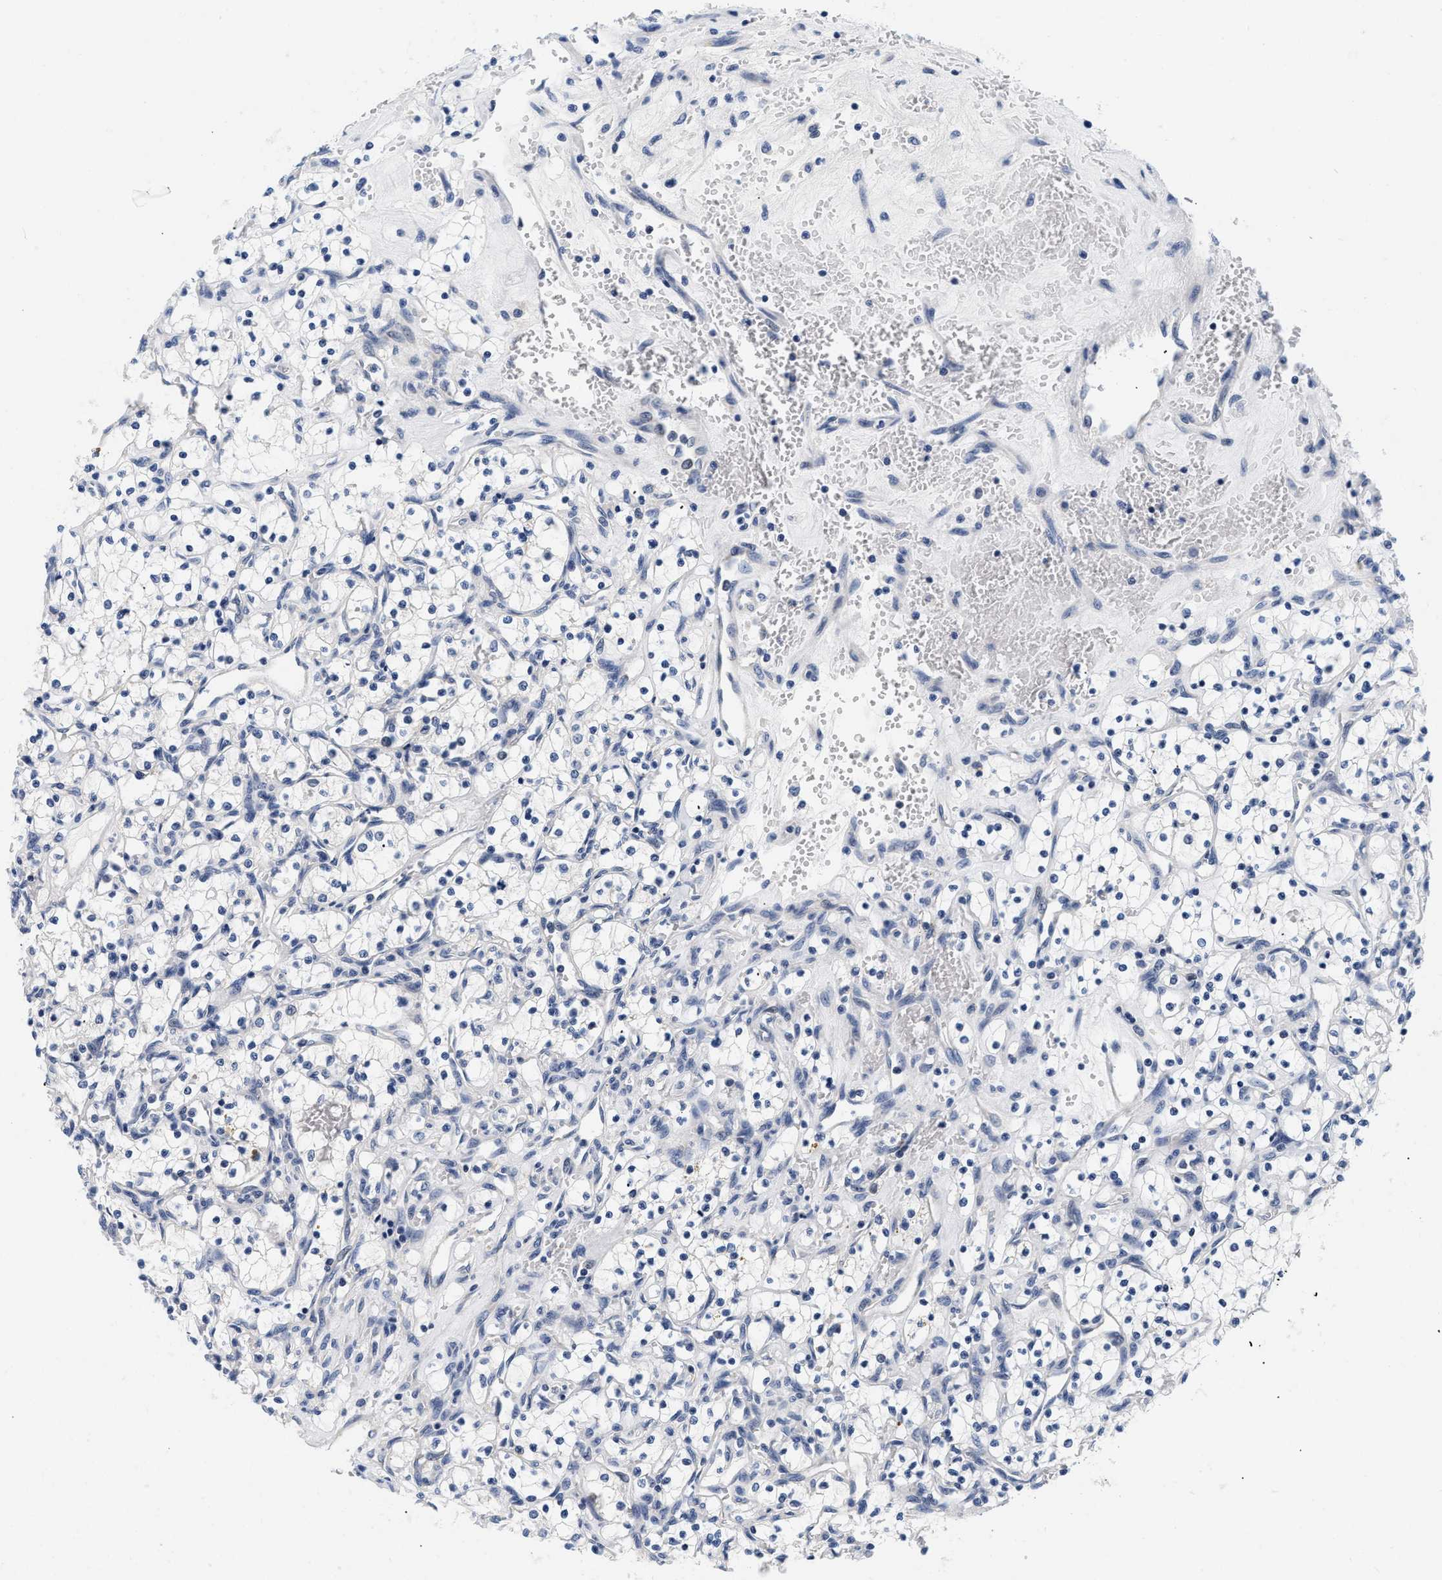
{"staining": {"intensity": "negative", "quantity": "none", "location": "none"}, "tissue": "renal cancer", "cell_type": "Tumor cells", "image_type": "cancer", "snomed": [{"axis": "morphology", "description": "Adenocarcinoma, NOS"}, {"axis": "topography", "description": "Kidney"}], "caption": "Tumor cells are negative for protein expression in human renal adenocarcinoma.", "gene": "PDP1", "patient": {"sex": "female", "age": 69}}